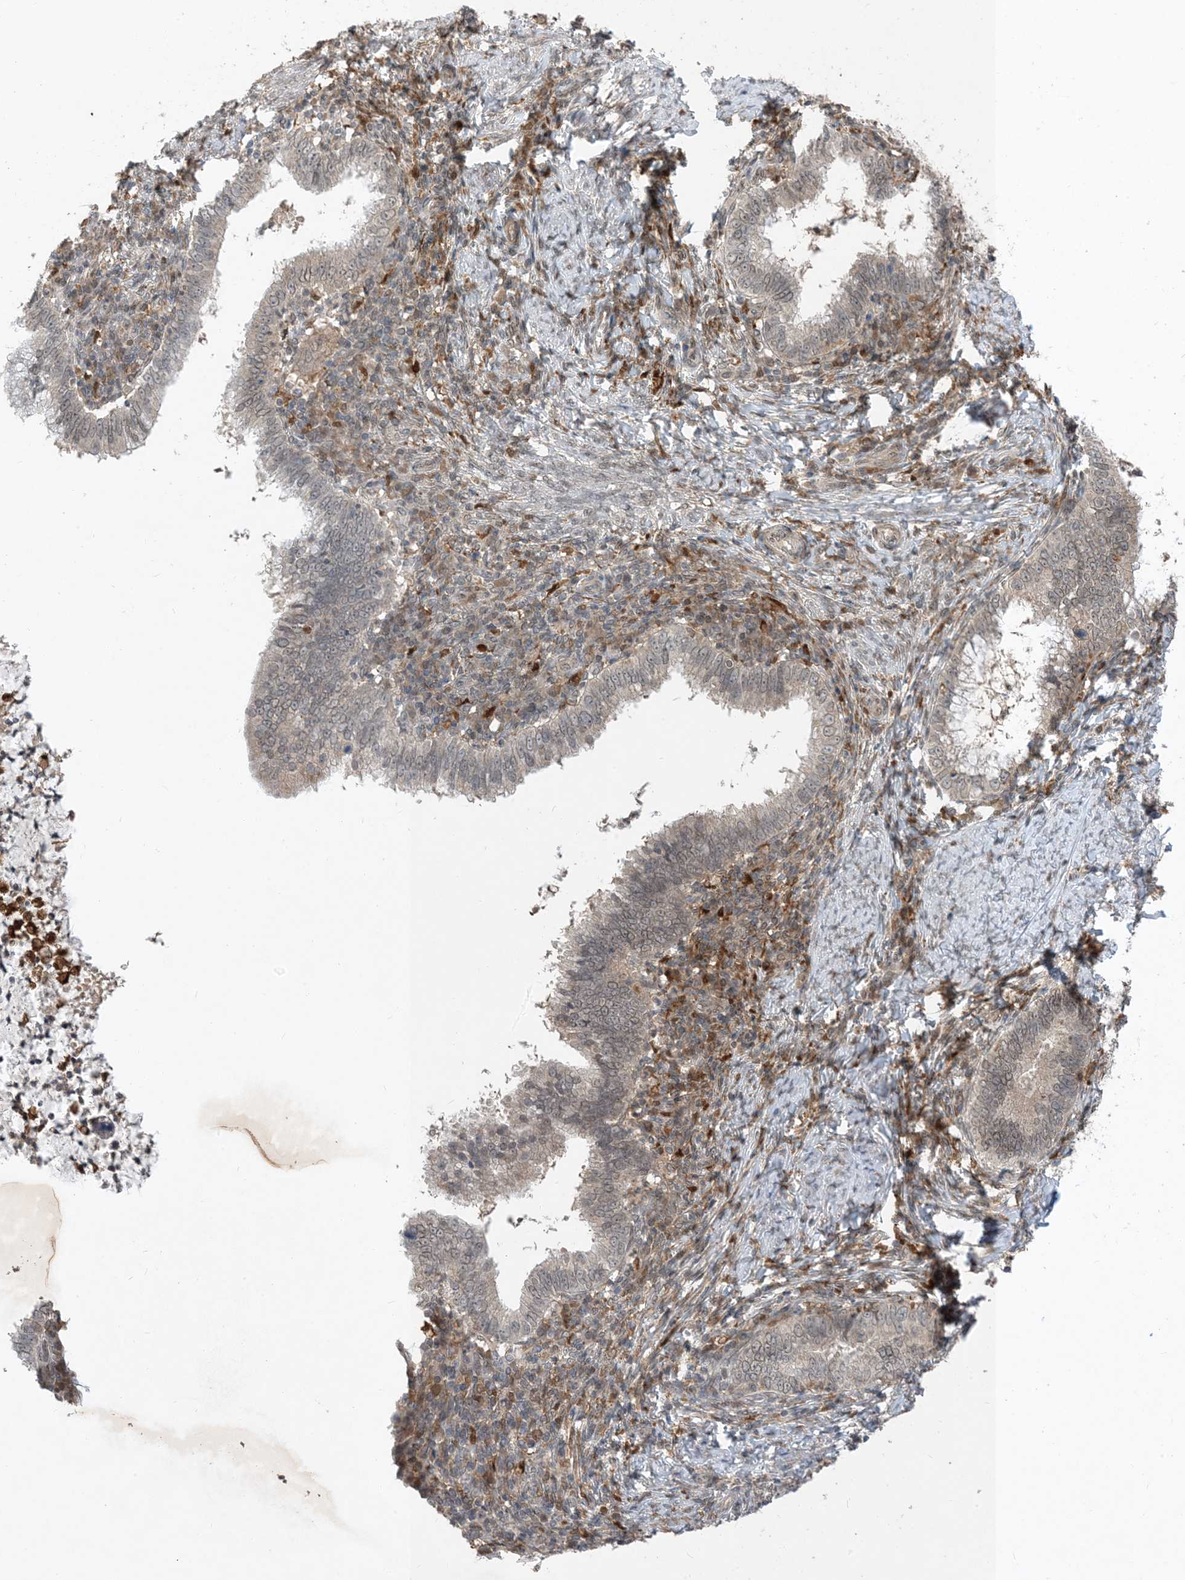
{"staining": {"intensity": "weak", "quantity": "<25%", "location": "cytoplasmic/membranous"}, "tissue": "cervical cancer", "cell_type": "Tumor cells", "image_type": "cancer", "snomed": [{"axis": "morphology", "description": "Adenocarcinoma, NOS"}, {"axis": "topography", "description": "Cervix"}], "caption": "Photomicrograph shows no protein positivity in tumor cells of adenocarcinoma (cervical) tissue. (Immunohistochemistry, brightfield microscopy, high magnification).", "gene": "NAGK", "patient": {"sex": "female", "age": 36}}